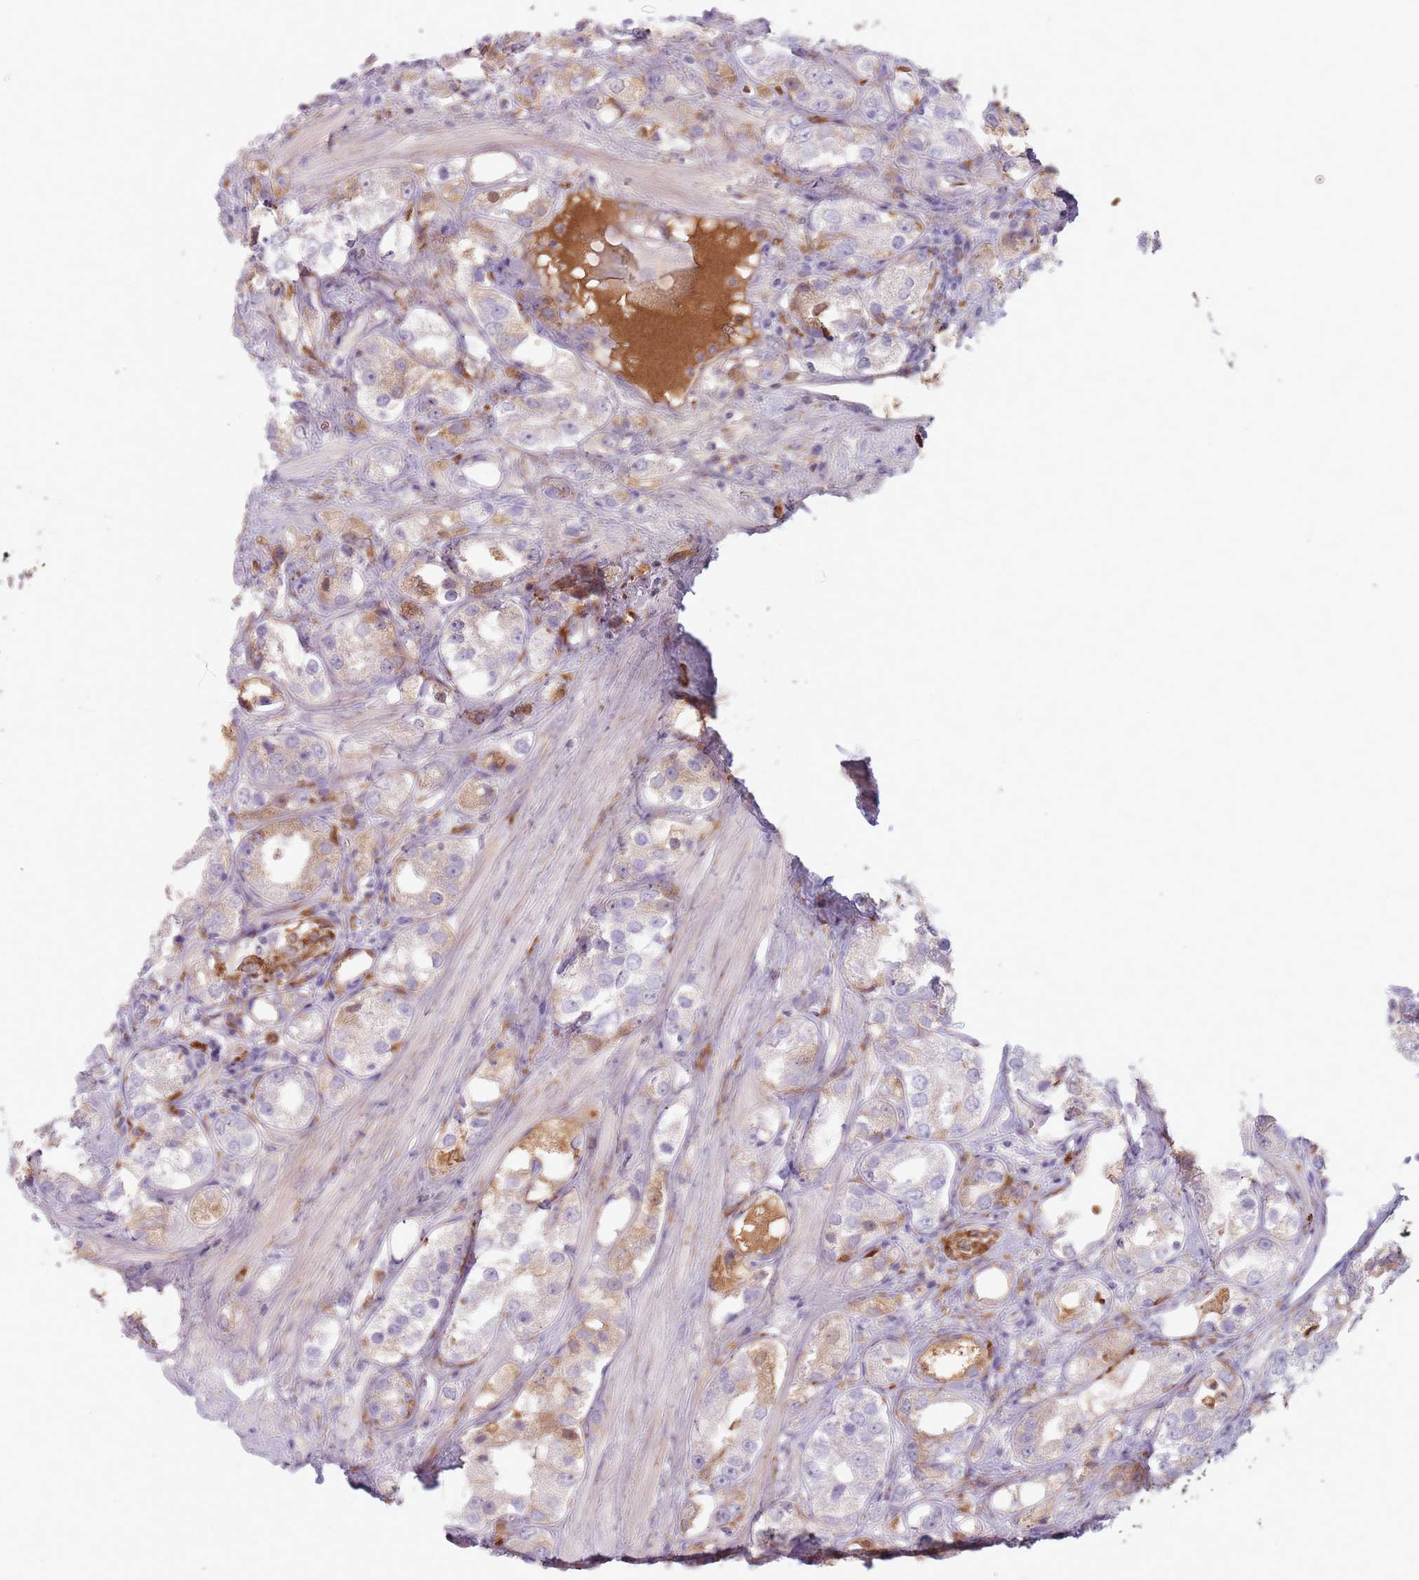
{"staining": {"intensity": "weak", "quantity": "<25%", "location": "cytoplasmic/membranous"}, "tissue": "prostate cancer", "cell_type": "Tumor cells", "image_type": "cancer", "snomed": [{"axis": "morphology", "description": "Adenocarcinoma, NOS"}, {"axis": "topography", "description": "Prostate"}], "caption": "Tumor cells show no significant positivity in adenocarcinoma (prostate).", "gene": "COLGALT1", "patient": {"sex": "male", "age": 79}}